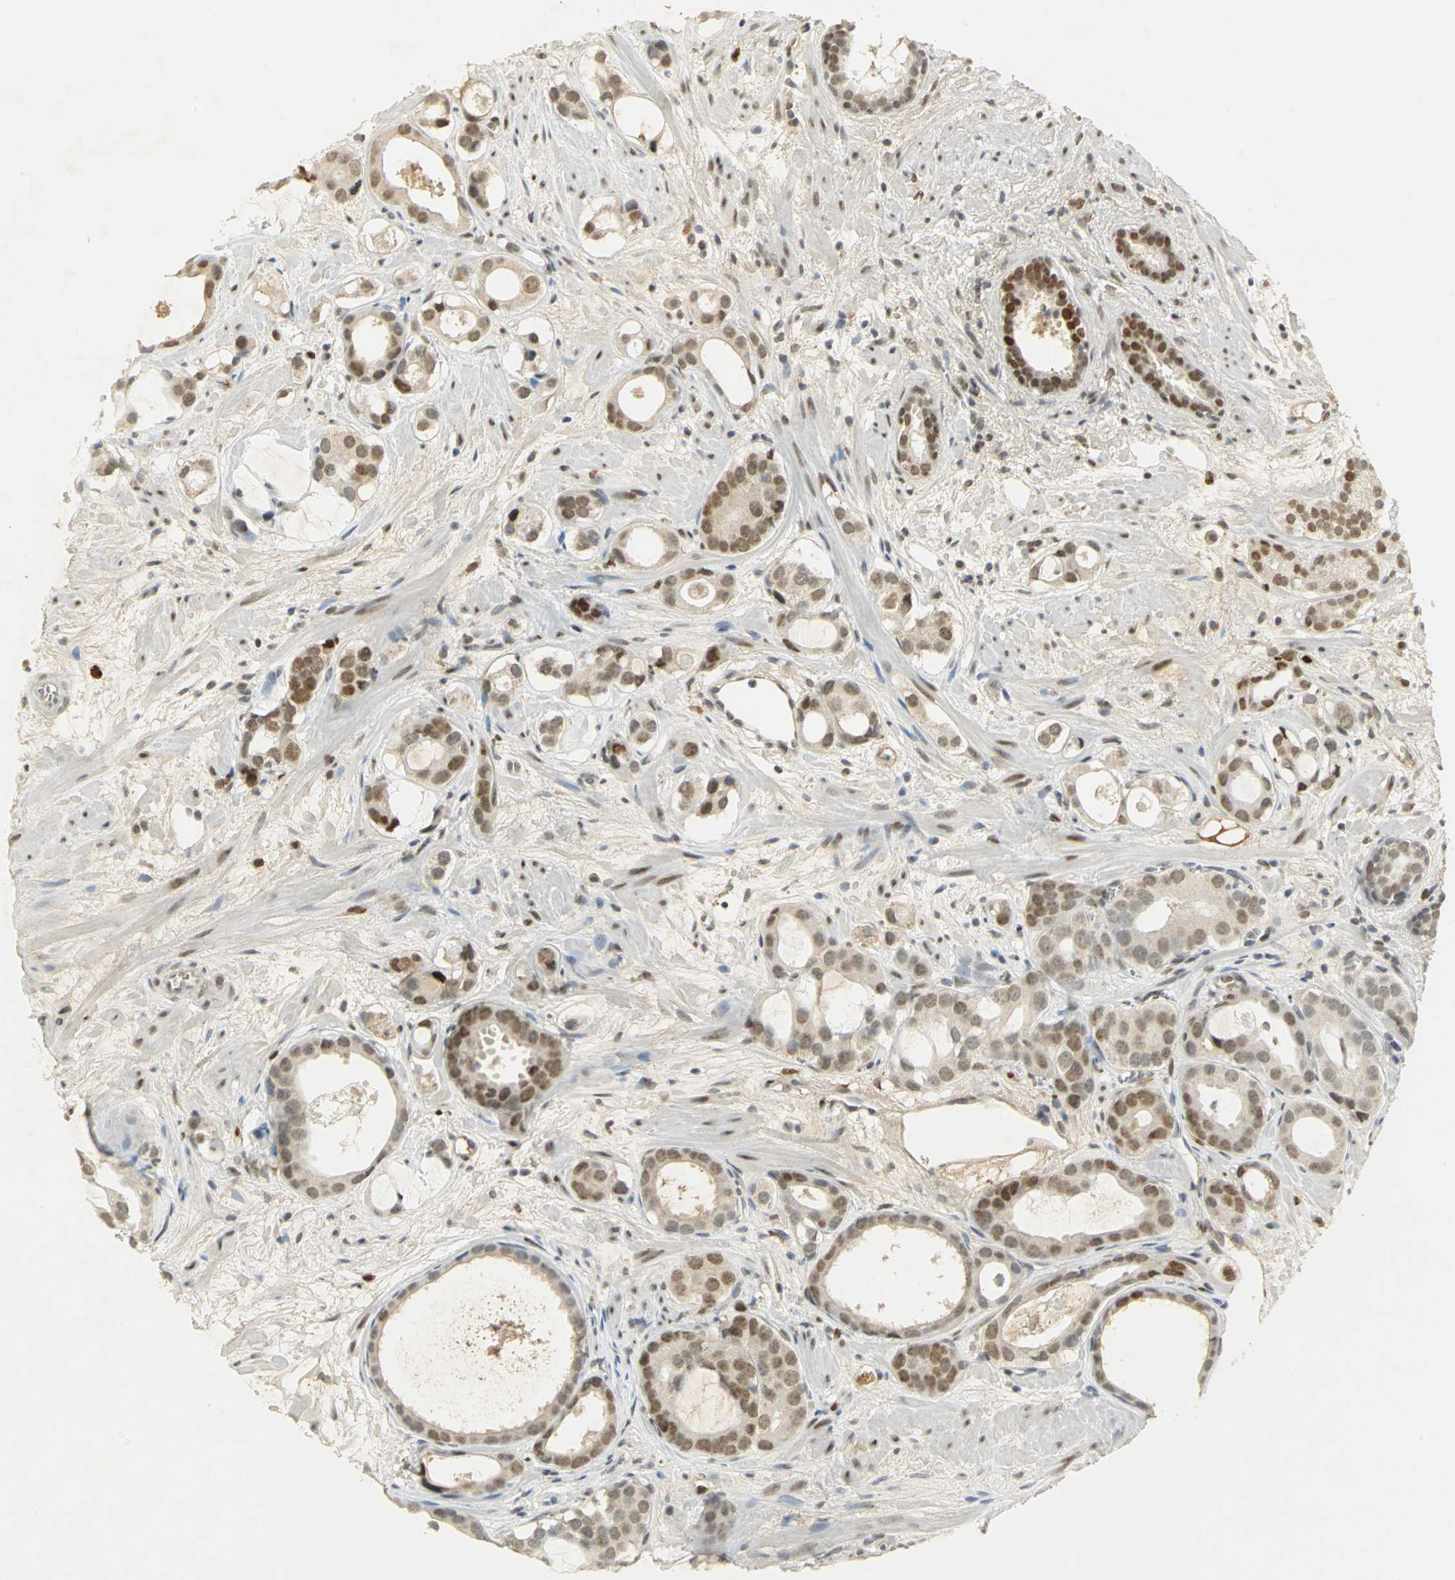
{"staining": {"intensity": "strong", "quantity": ">75%", "location": "nuclear"}, "tissue": "prostate cancer", "cell_type": "Tumor cells", "image_type": "cancer", "snomed": [{"axis": "morphology", "description": "Adenocarcinoma, Low grade"}, {"axis": "topography", "description": "Prostate"}], "caption": "About >75% of tumor cells in prostate cancer (adenocarcinoma (low-grade)) reveal strong nuclear protein expression as visualized by brown immunohistochemical staining.", "gene": "AK6", "patient": {"sex": "male", "age": 57}}